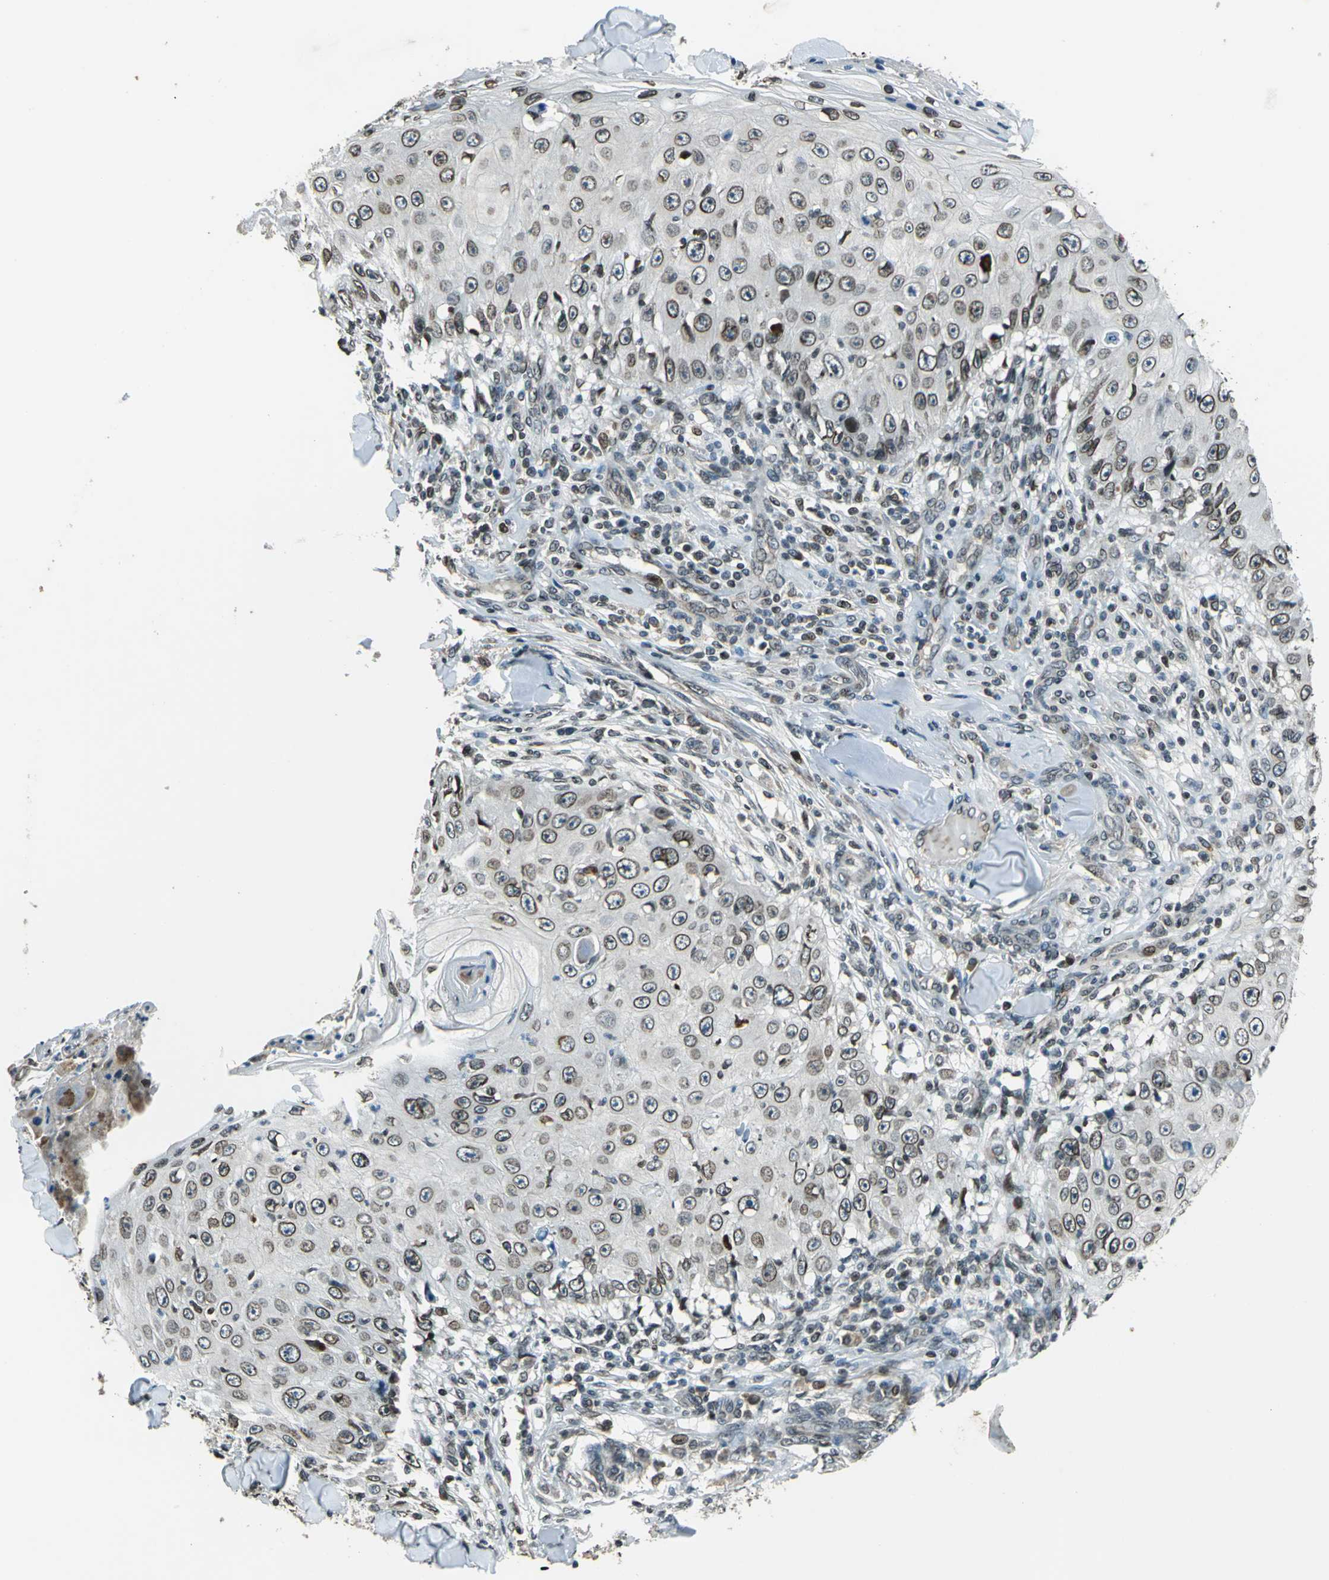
{"staining": {"intensity": "strong", "quantity": "25%-75%", "location": "cytoplasmic/membranous,nuclear"}, "tissue": "skin cancer", "cell_type": "Tumor cells", "image_type": "cancer", "snomed": [{"axis": "morphology", "description": "Squamous cell carcinoma, NOS"}, {"axis": "topography", "description": "Skin"}], "caption": "DAB immunohistochemical staining of skin squamous cell carcinoma demonstrates strong cytoplasmic/membranous and nuclear protein expression in approximately 25%-75% of tumor cells.", "gene": "BRIP1", "patient": {"sex": "male", "age": 86}}